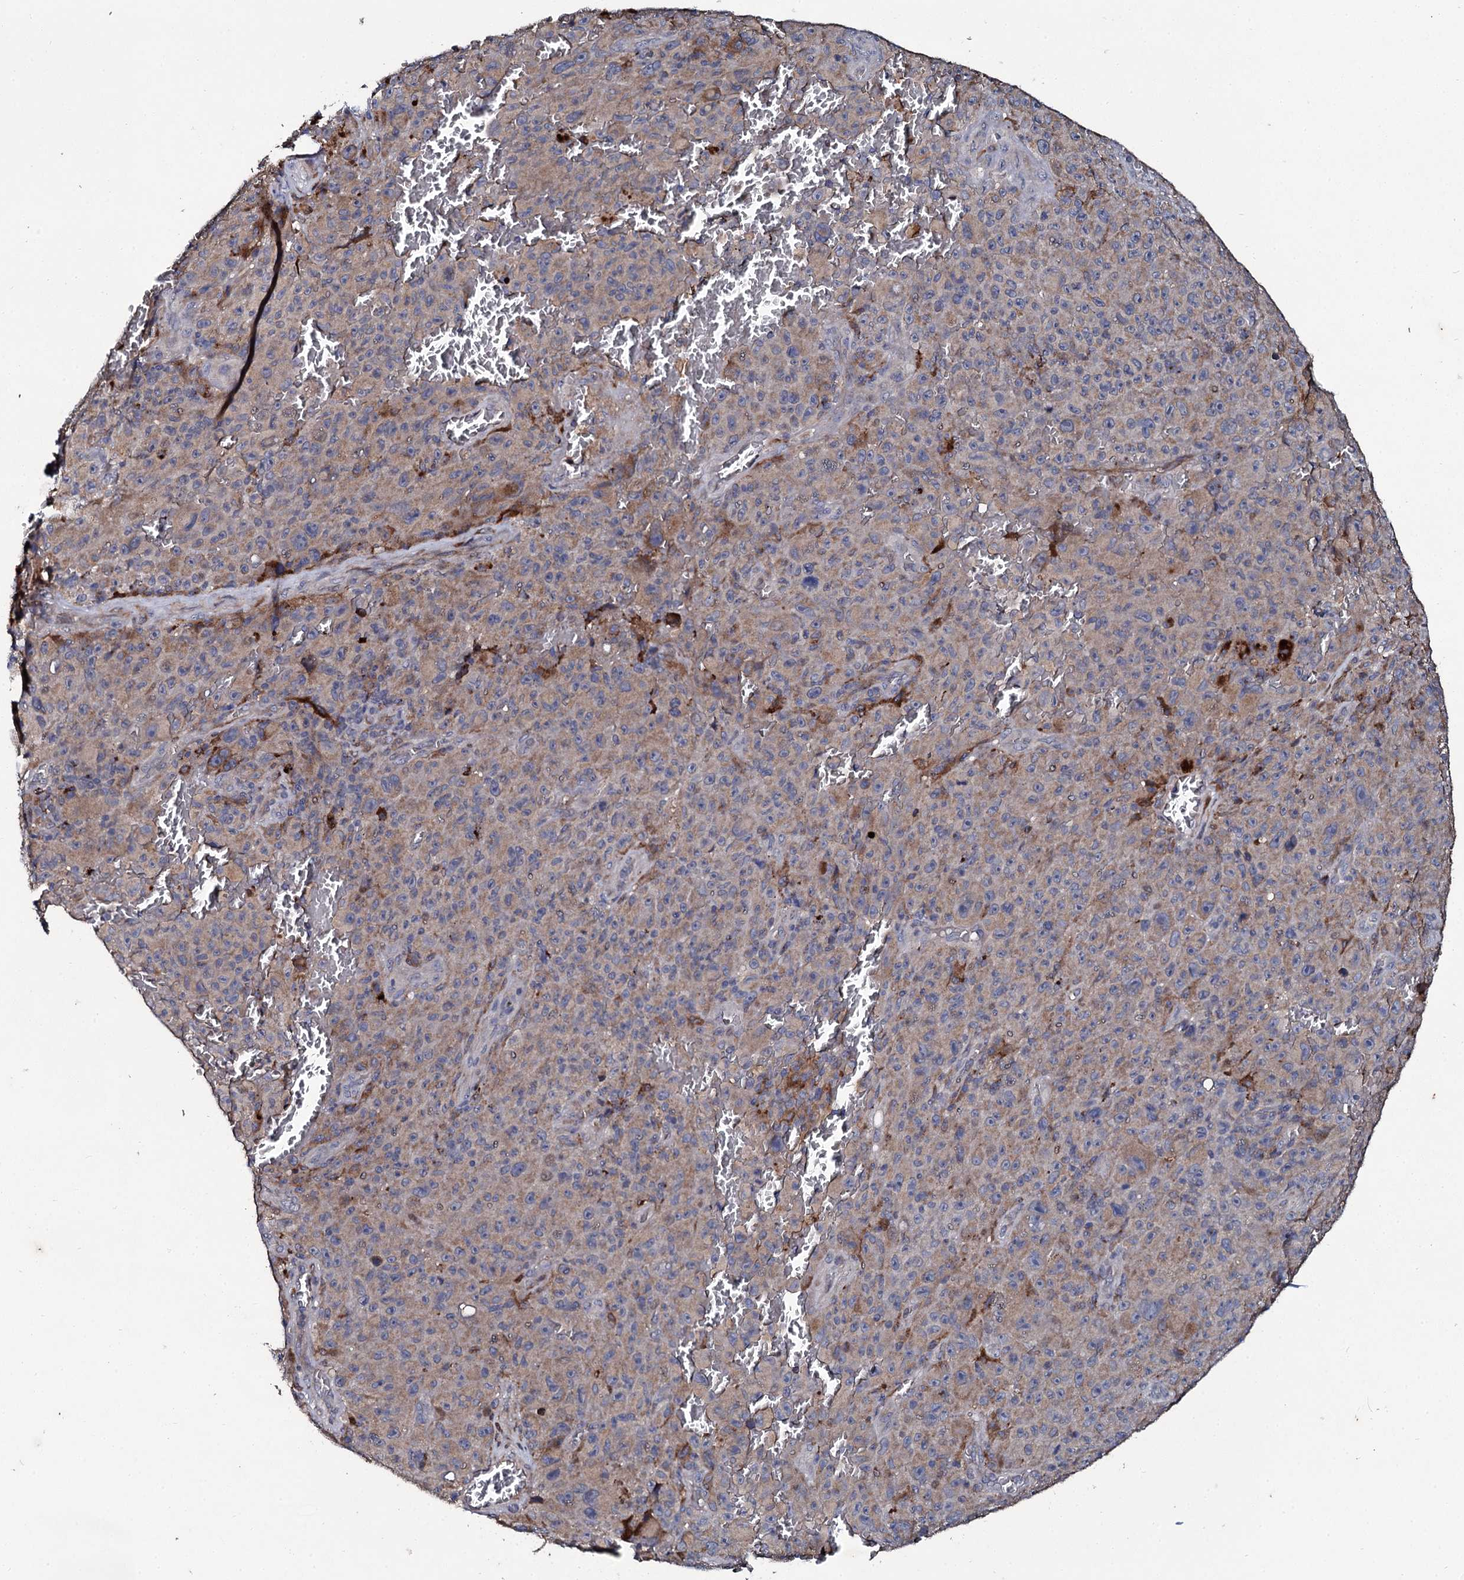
{"staining": {"intensity": "weak", "quantity": "25%-75%", "location": "cytoplasmic/membranous"}, "tissue": "melanoma", "cell_type": "Tumor cells", "image_type": "cancer", "snomed": [{"axis": "morphology", "description": "Malignant melanoma, NOS"}, {"axis": "topography", "description": "Skin"}], "caption": "A brown stain labels weak cytoplasmic/membranous staining of a protein in malignant melanoma tumor cells.", "gene": "LRRC28", "patient": {"sex": "female", "age": 82}}